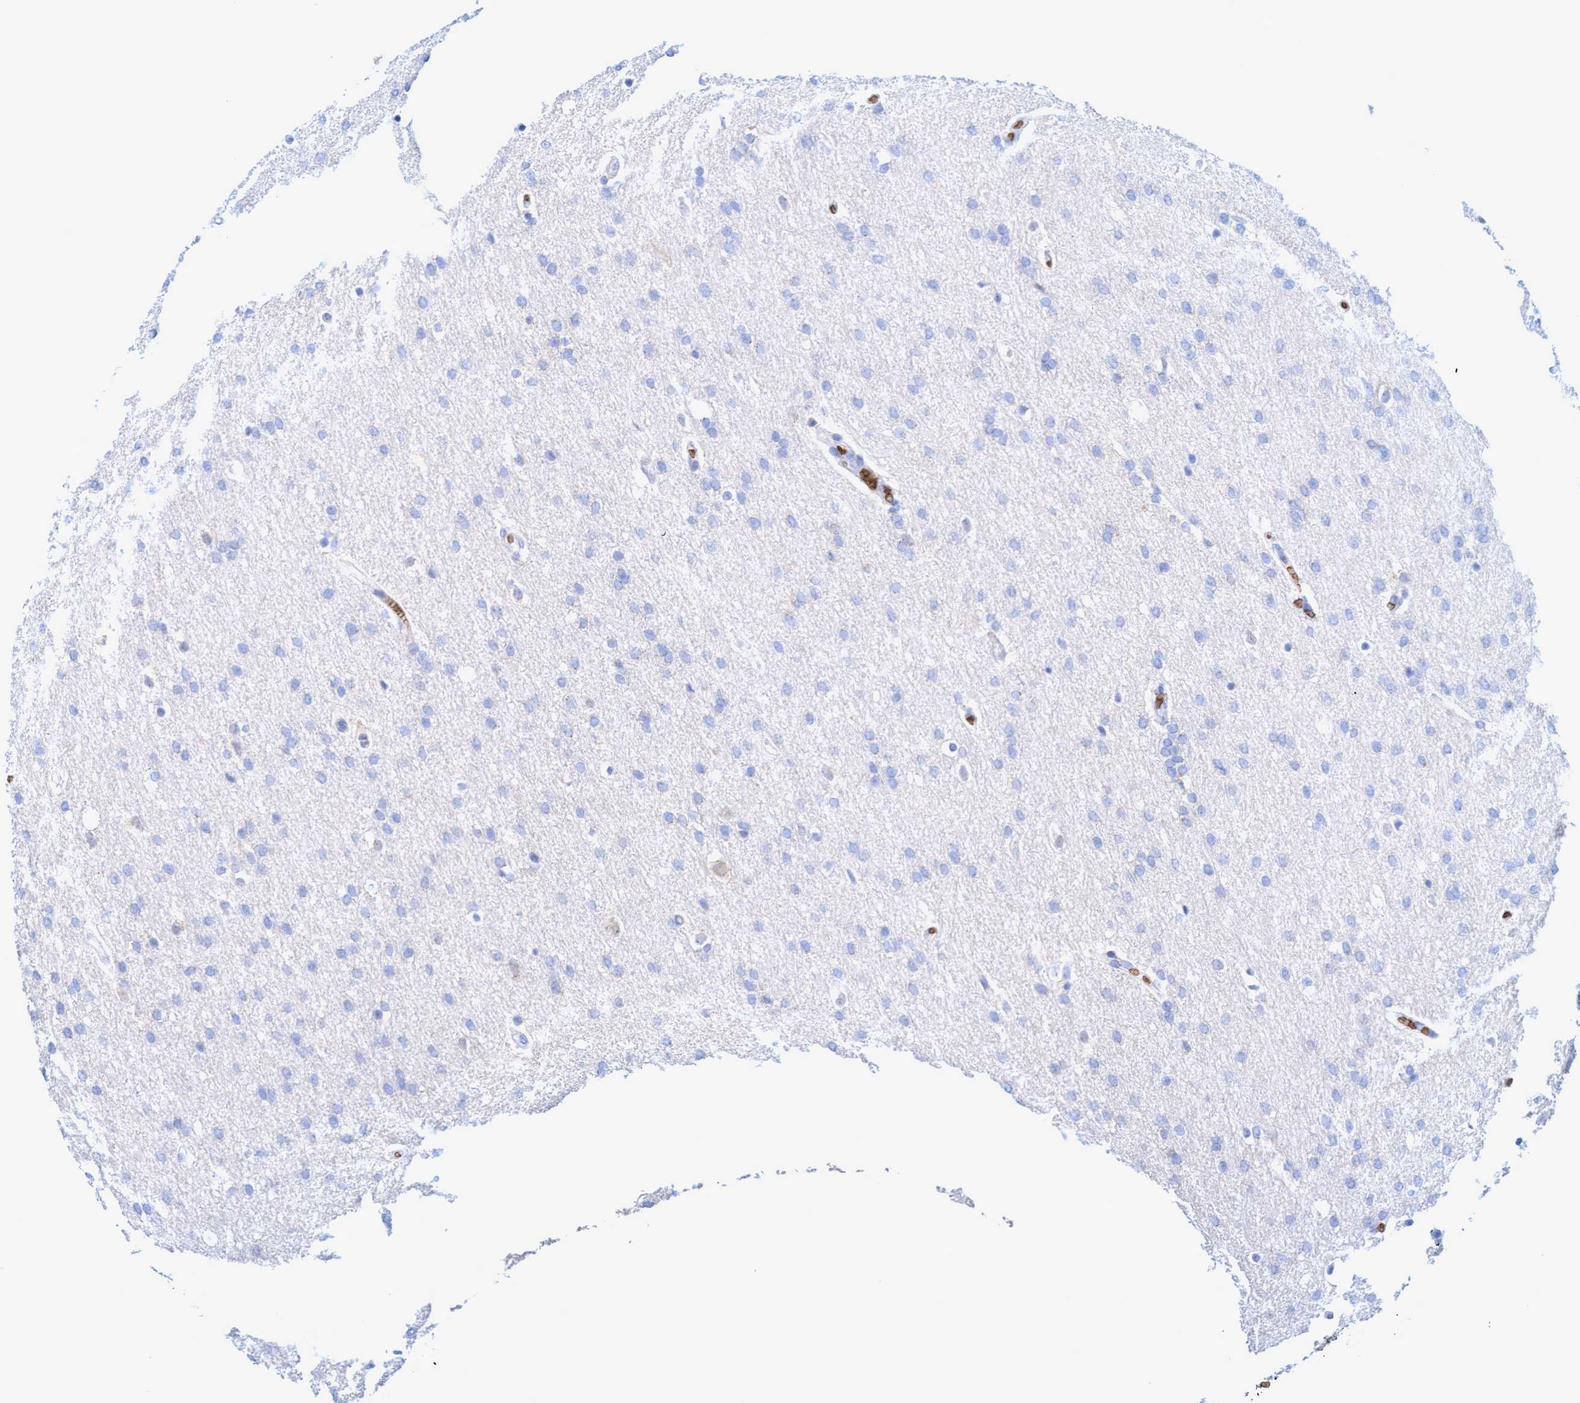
{"staining": {"intensity": "negative", "quantity": "none", "location": "none"}, "tissue": "glioma", "cell_type": "Tumor cells", "image_type": "cancer", "snomed": [{"axis": "morphology", "description": "Glioma, malignant, Low grade"}, {"axis": "topography", "description": "Brain"}], "caption": "Immunohistochemistry photomicrograph of neoplastic tissue: glioma stained with DAB shows no significant protein expression in tumor cells.", "gene": "SPEM2", "patient": {"sex": "female", "age": 37}}